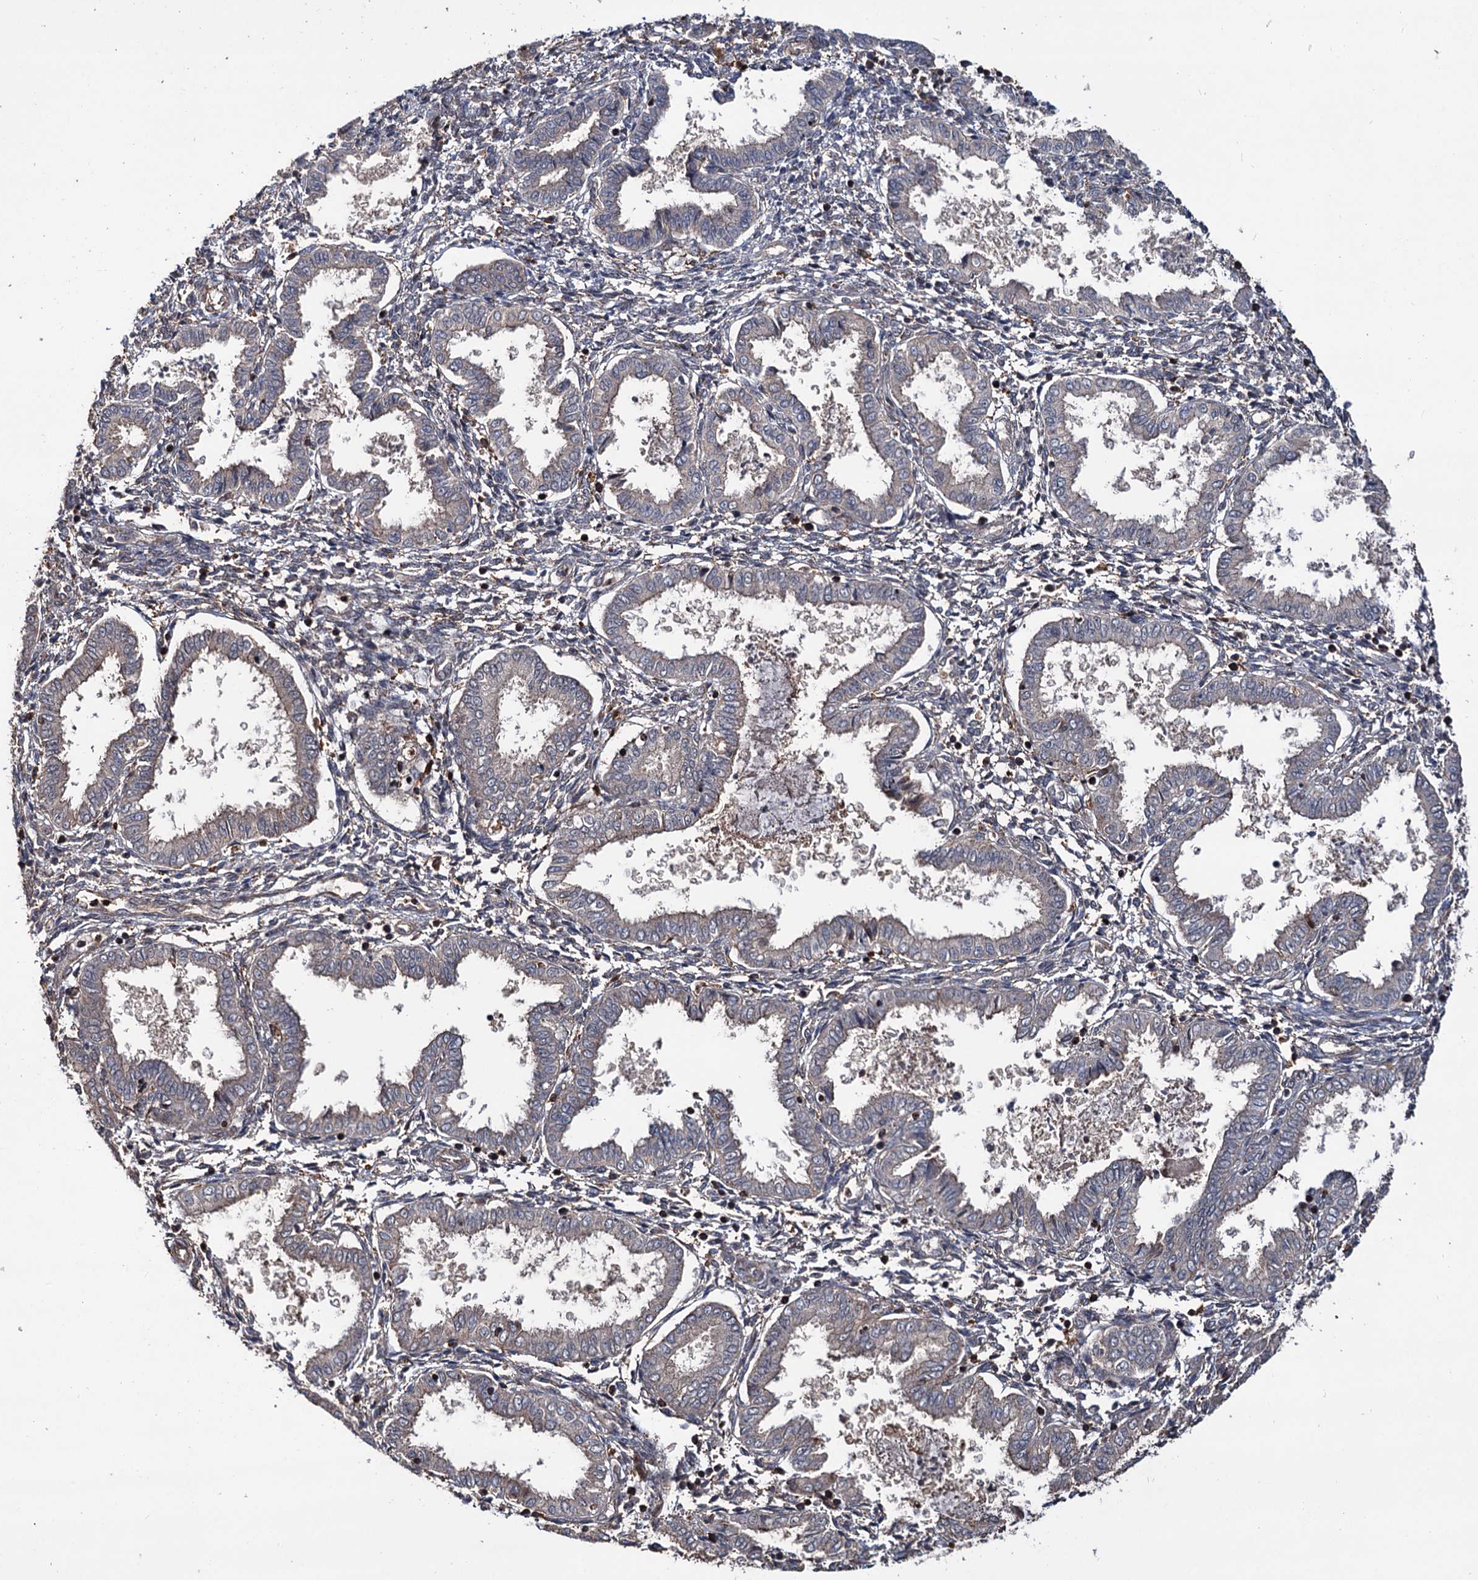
{"staining": {"intensity": "moderate", "quantity": "<25%", "location": "cytoplasmic/membranous"}, "tissue": "endometrium", "cell_type": "Cells in endometrial stroma", "image_type": "normal", "snomed": [{"axis": "morphology", "description": "Normal tissue, NOS"}, {"axis": "topography", "description": "Endometrium"}], "caption": "Immunohistochemical staining of unremarkable human endometrium shows moderate cytoplasmic/membranous protein expression in approximately <25% of cells in endometrial stroma.", "gene": "GRIP1", "patient": {"sex": "female", "age": 33}}